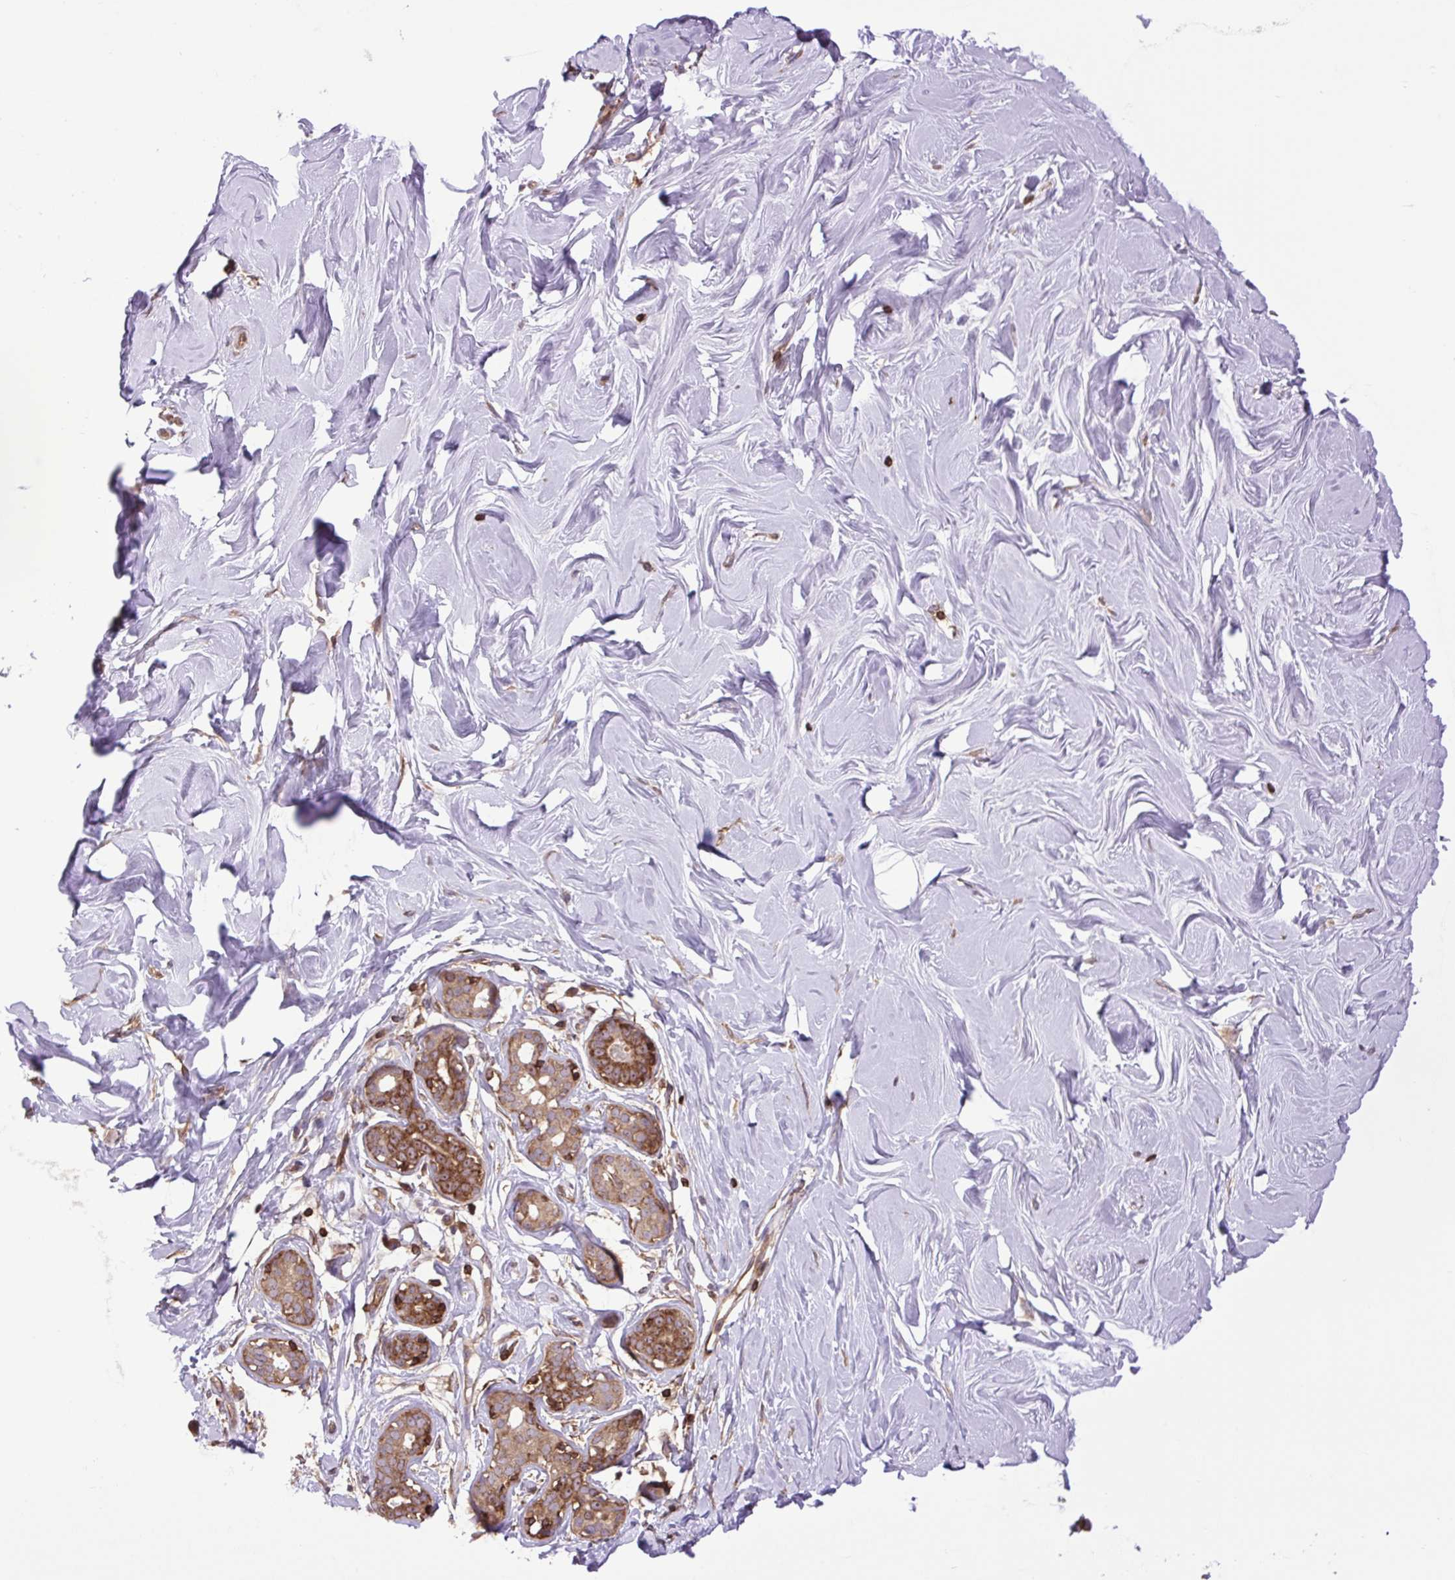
{"staining": {"intensity": "negative", "quantity": "none", "location": "none"}, "tissue": "breast", "cell_type": "Adipocytes", "image_type": "normal", "snomed": [{"axis": "morphology", "description": "Normal tissue, NOS"}, {"axis": "topography", "description": "Breast"}], "caption": "The image demonstrates no staining of adipocytes in normal breast.", "gene": "PLCG1", "patient": {"sex": "female", "age": 27}}